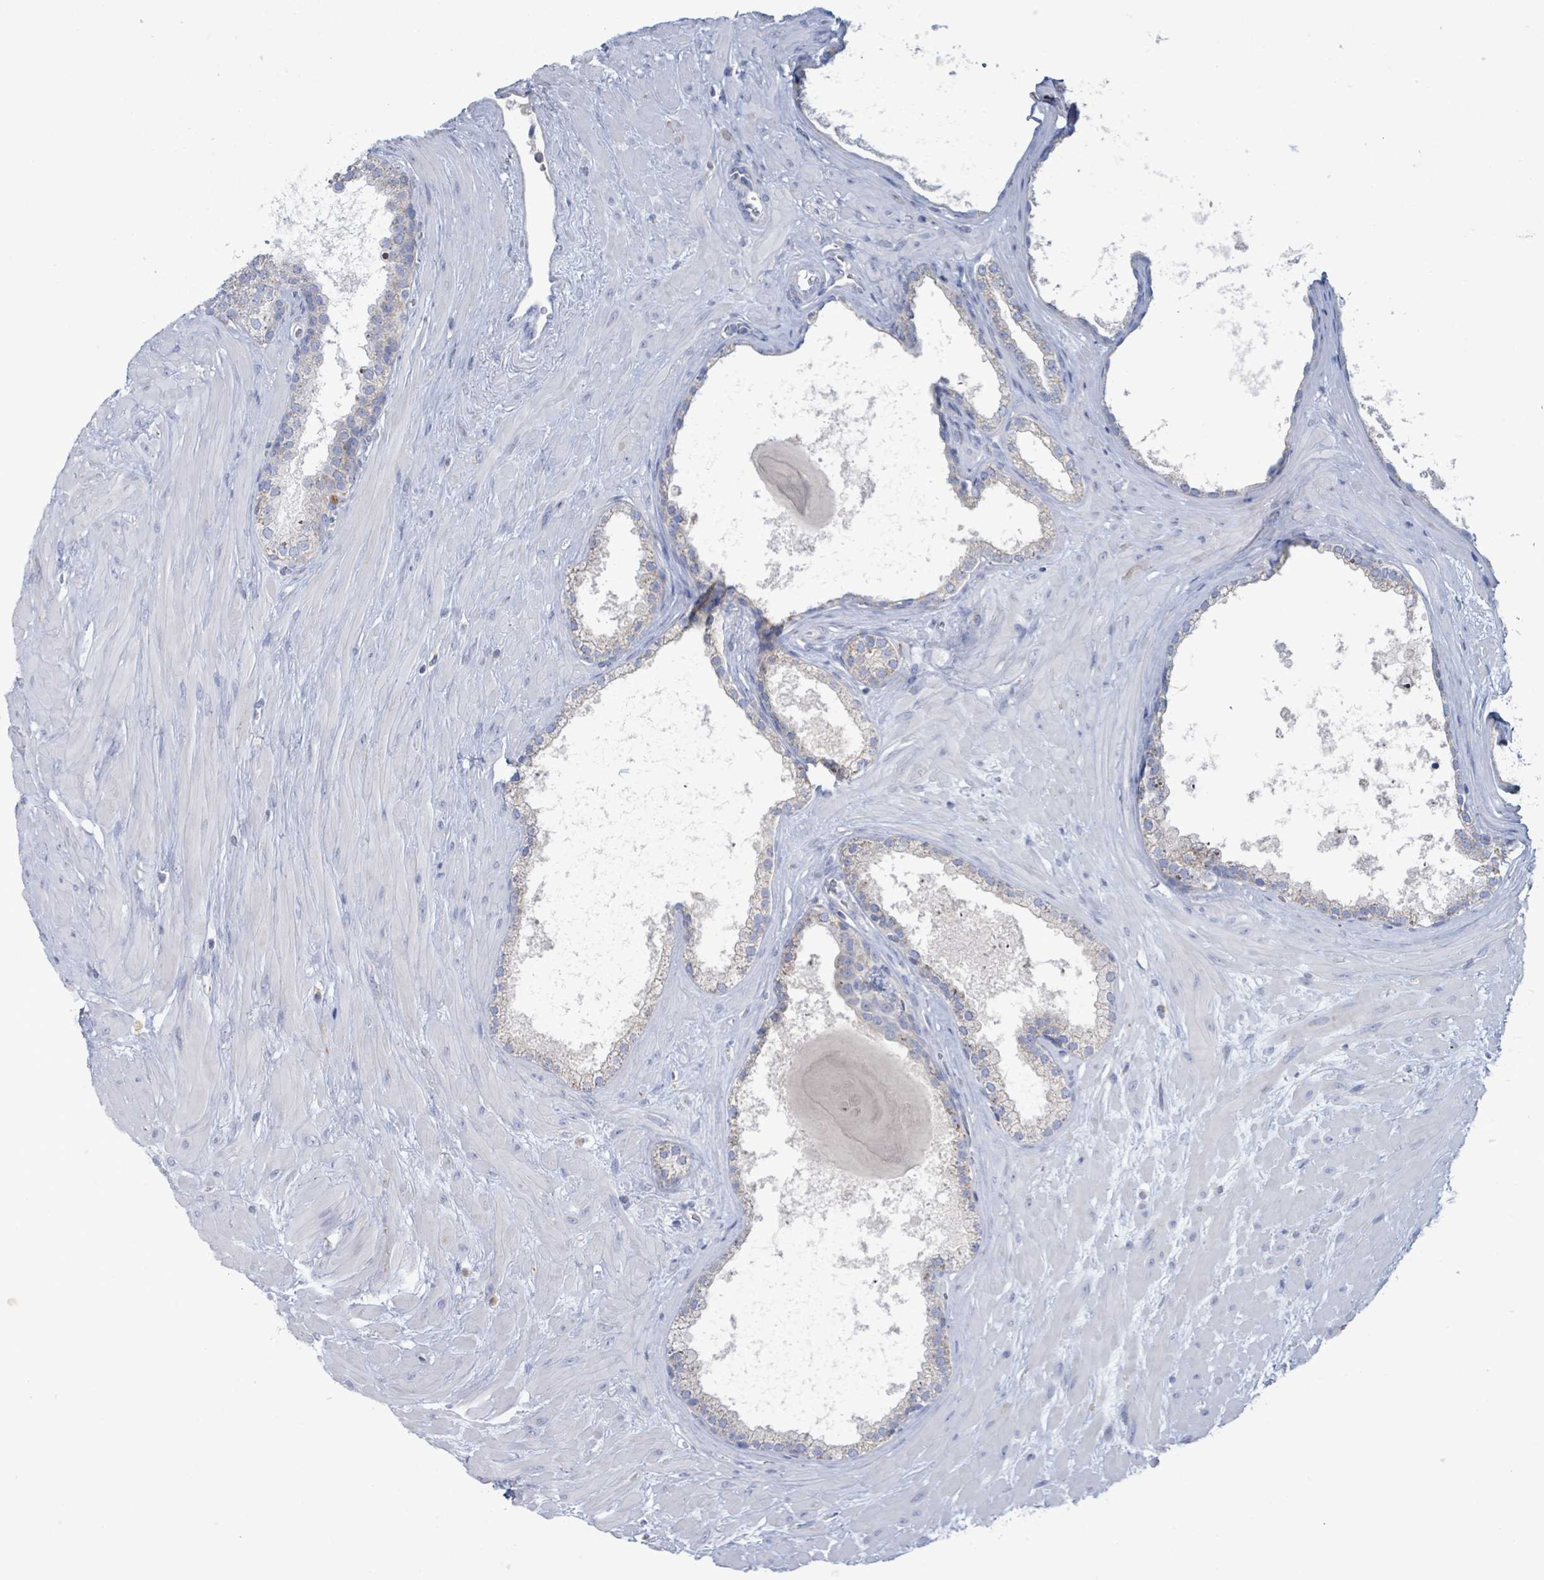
{"staining": {"intensity": "weak", "quantity": "25%-75%", "location": "cytoplasmic/membranous"}, "tissue": "prostate cancer", "cell_type": "Tumor cells", "image_type": "cancer", "snomed": [{"axis": "morphology", "description": "Adenocarcinoma, Low grade"}, {"axis": "topography", "description": "Prostate"}], "caption": "An IHC histopathology image of tumor tissue is shown. Protein staining in brown shows weak cytoplasmic/membranous positivity in adenocarcinoma (low-grade) (prostate) within tumor cells.", "gene": "AKR1C4", "patient": {"sex": "male", "age": 63}}